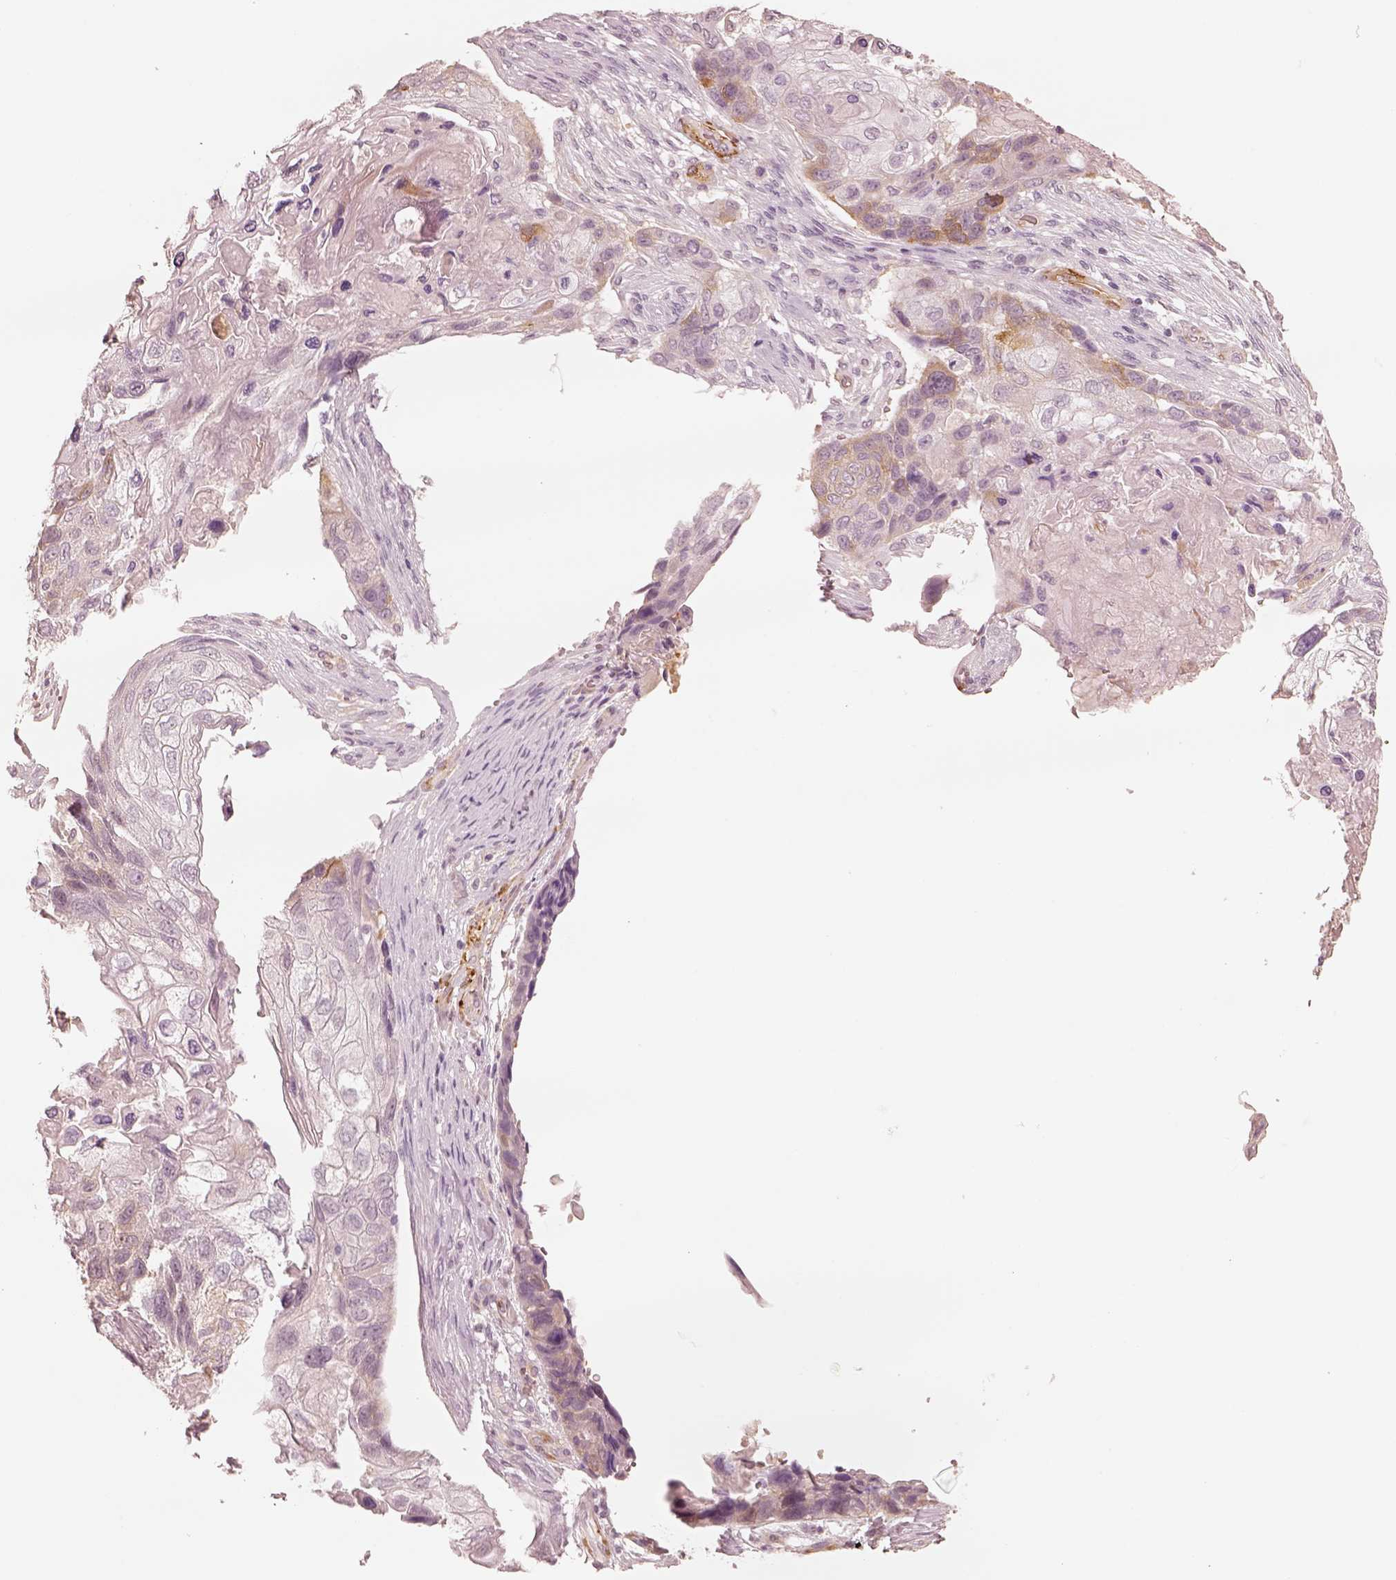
{"staining": {"intensity": "negative", "quantity": "none", "location": "none"}, "tissue": "lung cancer", "cell_type": "Tumor cells", "image_type": "cancer", "snomed": [{"axis": "morphology", "description": "Squamous cell carcinoma, NOS"}, {"axis": "topography", "description": "Lung"}], "caption": "Immunohistochemical staining of human lung cancer (squamous cell carcinoma) demonstrates no significant staining in tumor cells.", "gene": "DNAAF9", "patient": {"sex": "male", "age": 69}}